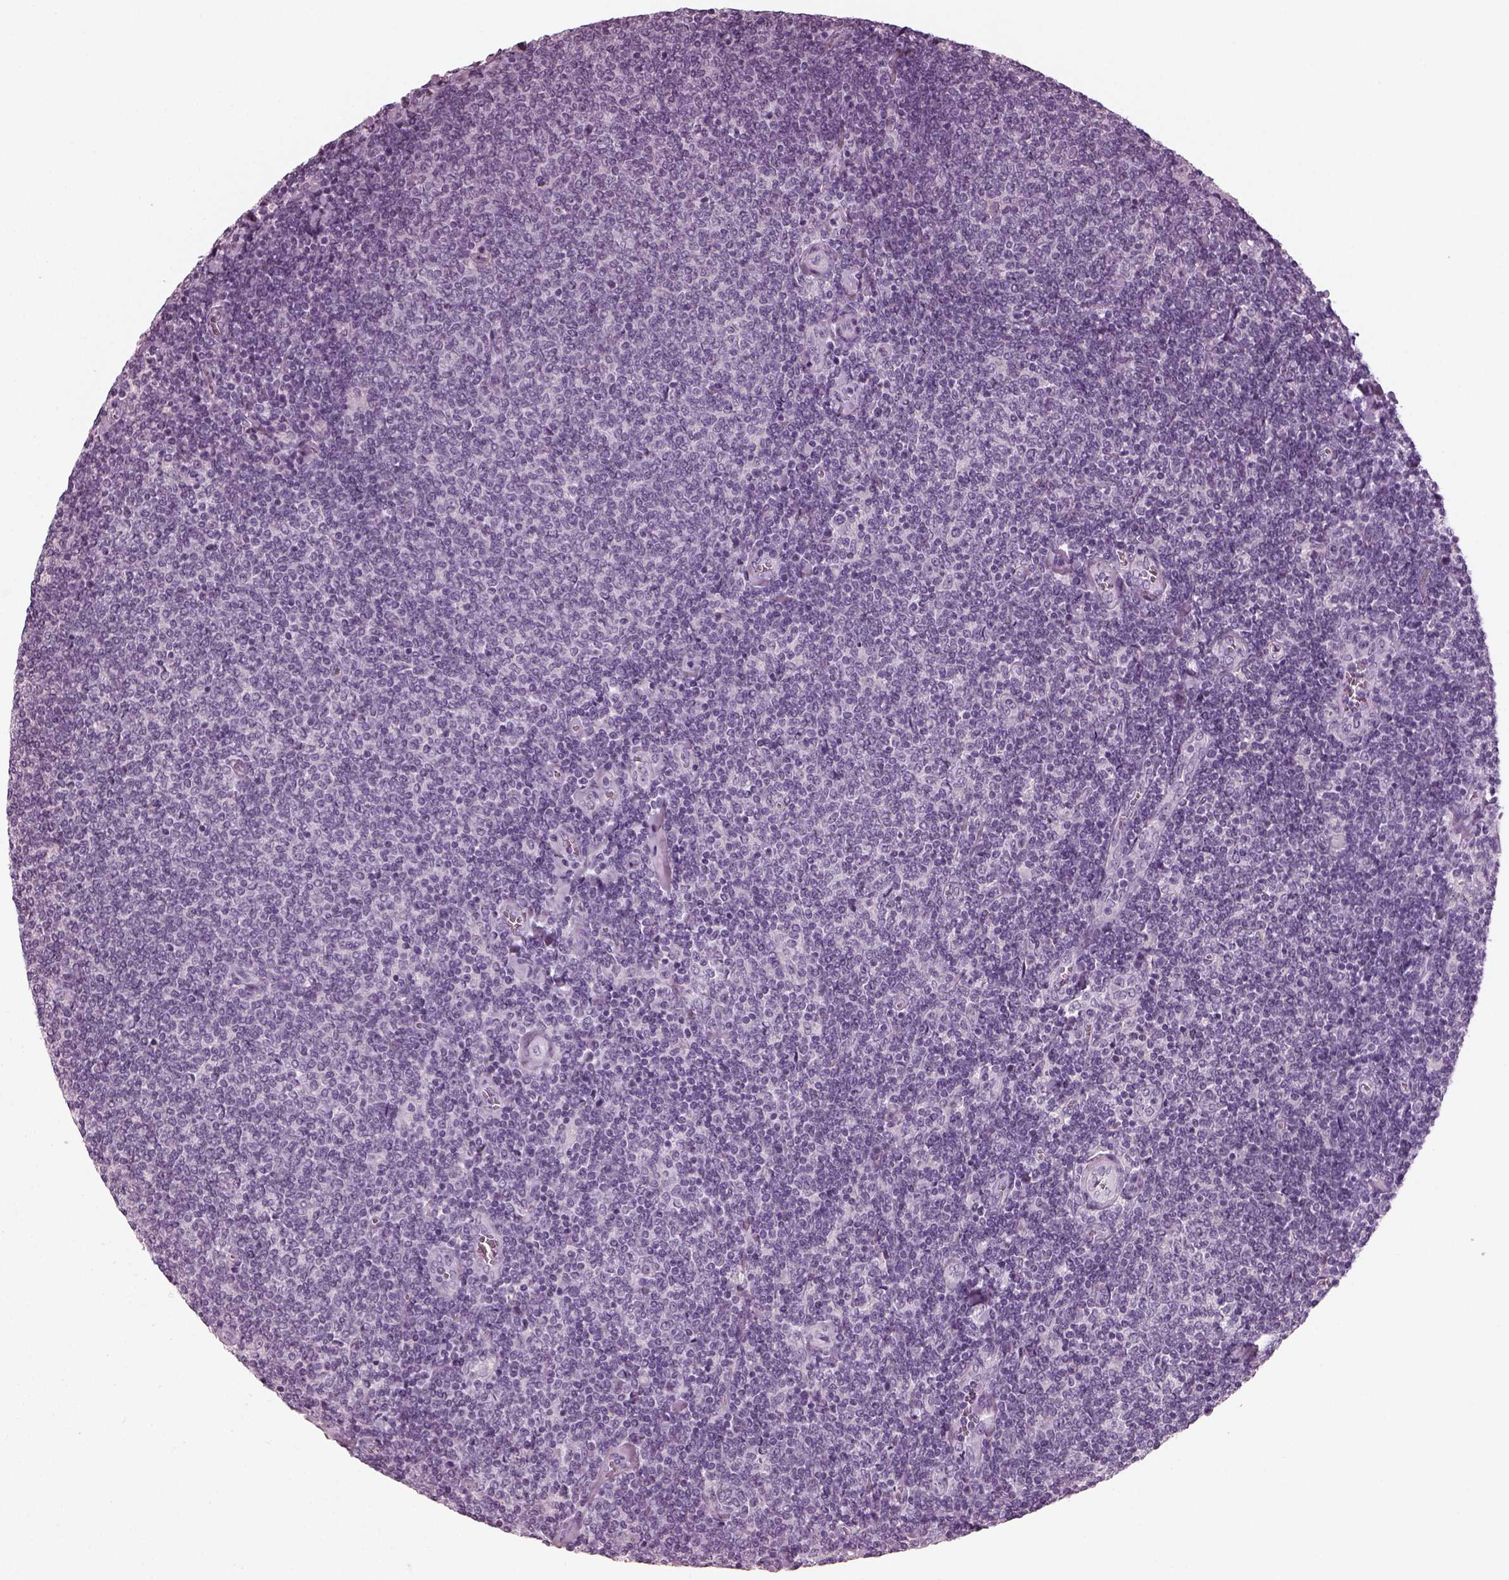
{"staining": {"intensity": "negative", "quantity": "none", "location": "none"}, "tissue": "lymphoma", "cell_type": "Tumor cells", "image_type": "cancer", "snomed": [{"axis": "morphology", "description": "Malignant lymphoma, non-Hodgkin's type, Low grade"}, {"axis": "topography", "description": "Lymph node"}], "caption": "A micrograph of human low-grade malignant lymphoma, non-Hodgkin's type is negative for staining in tumor cells. The staining is performed using DAB brown chromogen with nuclei counter-stained in using hematoxylin.", "gene": "RCVRN", "patient": {"sex": "male", "age": 52}}